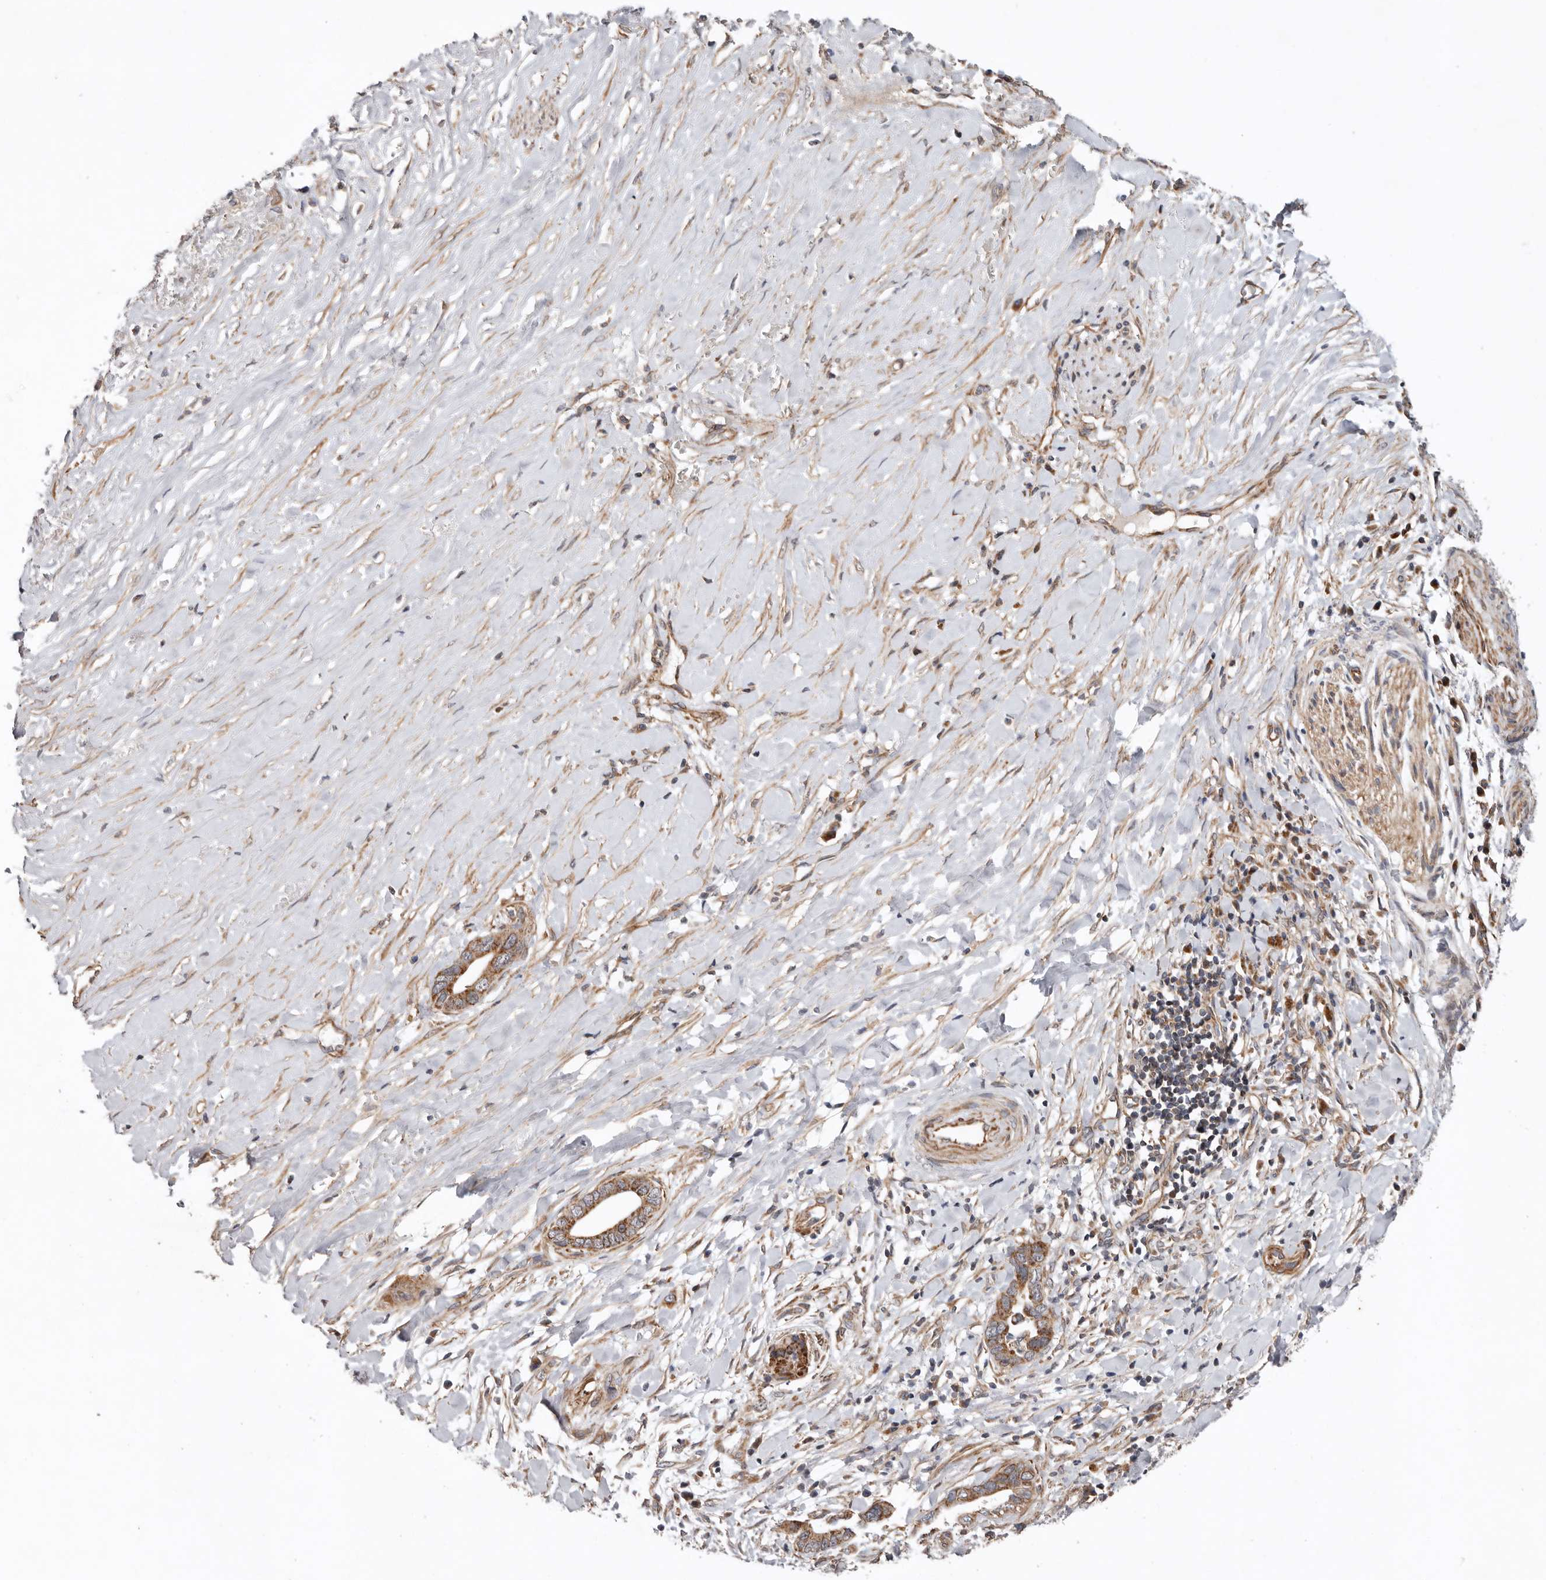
{"staining": {"intensity": "moderate", "quantity": ">75%", "location": "cytoplasmic/membranous"}, "tissue": "liver cancer", "cell_type": "Tumor cells", "image_type": "cancer", "snomed": [{"axis": "morphology", "description": "Cholangiocarcinoma"}, {"axis": "topography", "description": "Liver"}], "caption": "Protein expression by IHC reveals moderate cytoplasmic/membranous expression in approximately >75% of tumor cells in liver cancer (cholangiocarcinoma).", "gene": "PROKR1", "patient": {"sex": "female", "age": 79}}